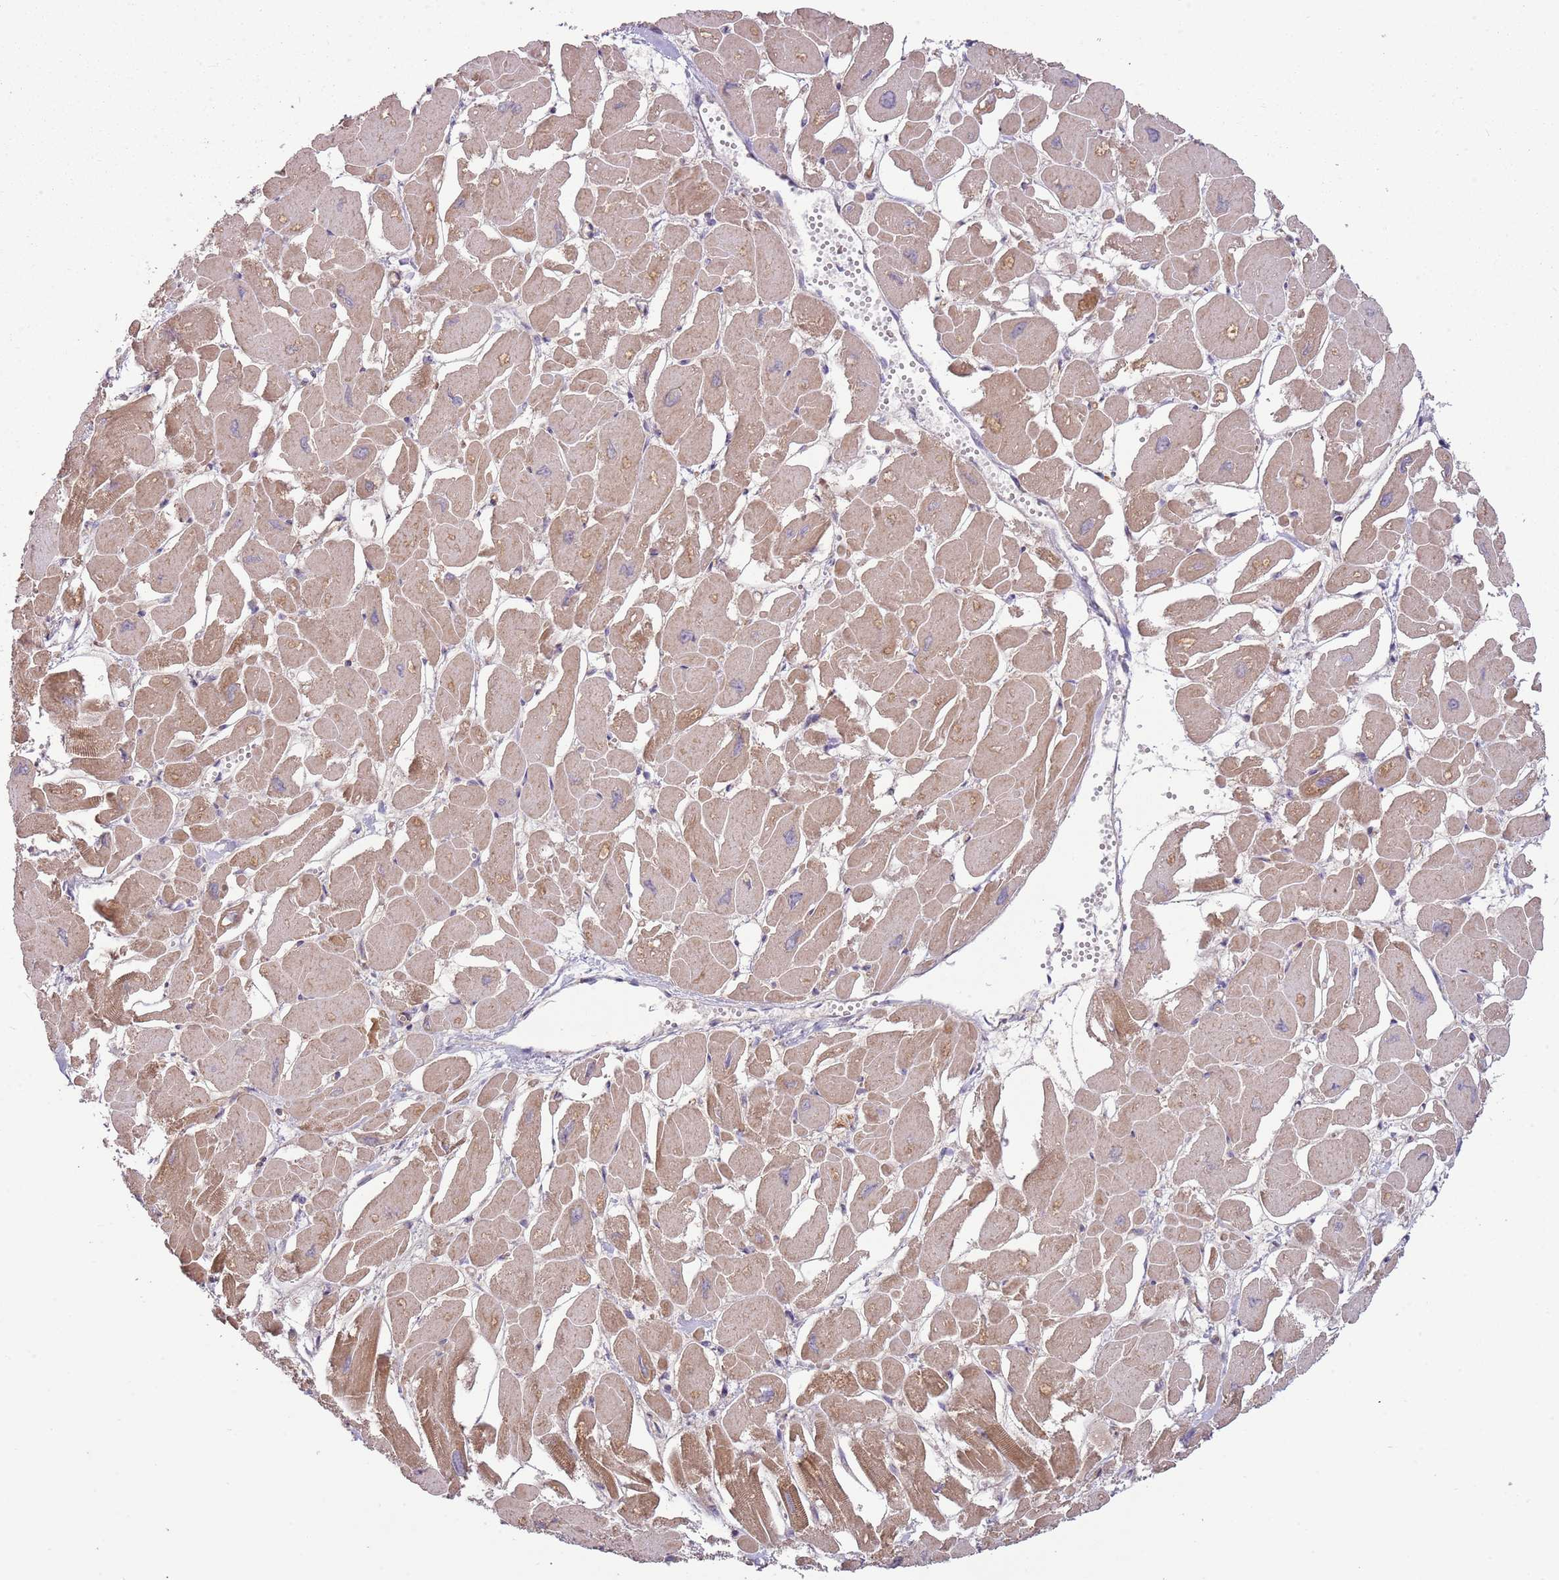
{"staining": {"intensity": "moderate", "quantity": "25%-75%", "location": "cytoplasmic/membranous"}, "tissue": "heart muscle", "cell_type": "Cardiomyocytes", "image_type": "normal", "snomed": [{"axis": "morphology", "description": "Normal tissue, NOS"}, {"axis": "topography", "description": "Heart"}], "caption": "Immunohistochemistry histopathology image of unremarkable heart muscle stained for a protein (brown), which demonstrates medium levels of moderate cytoplasmic/membranous expression in approximately 25%-75% of cardiomyocytes.", "gene": "DTD2", "patient": {"sex": "male", "age": 54}}